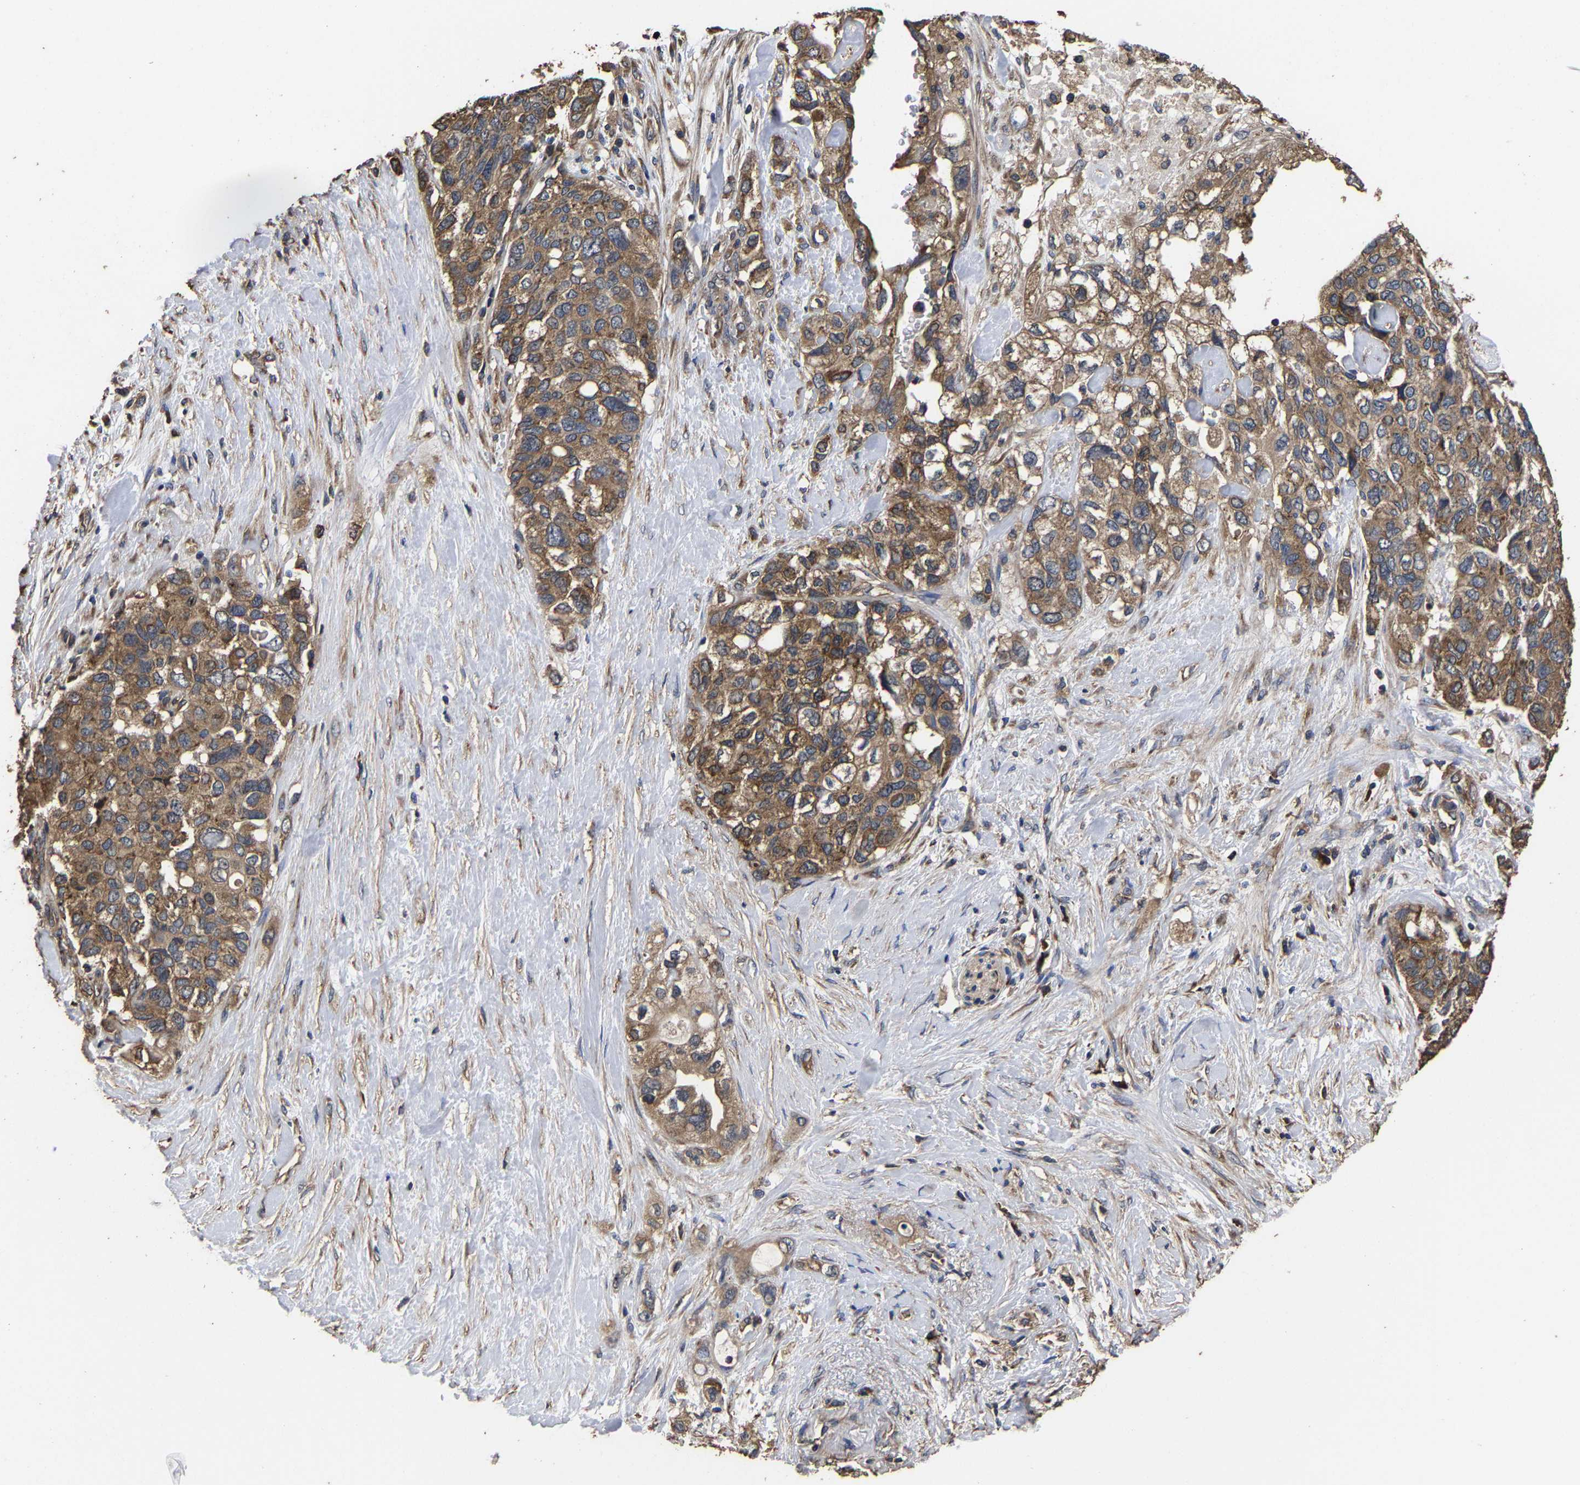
{"staining": {"intensity": "moderate", "quantity": ">75%", "location": "cytoplasmic/membranous"}, "tissue": "pancreatic cancer", "cell_type": "Tumor cells", "image_type": "cancer", "snomed": [{"axis": "morphology", "description": "Adenocarcinoma, NOS"}, {"axis": "topography", "description": "Pancreas"}], "caption": "Human adenocarcinoma (pancreatic) stained with a brown dye demonstrates moderate cytoplasmic/membranous positive positivity in approximately >75% of tumor cells.", "gene": "ITCH", "patient": {"sex": "female", "age": 56}}